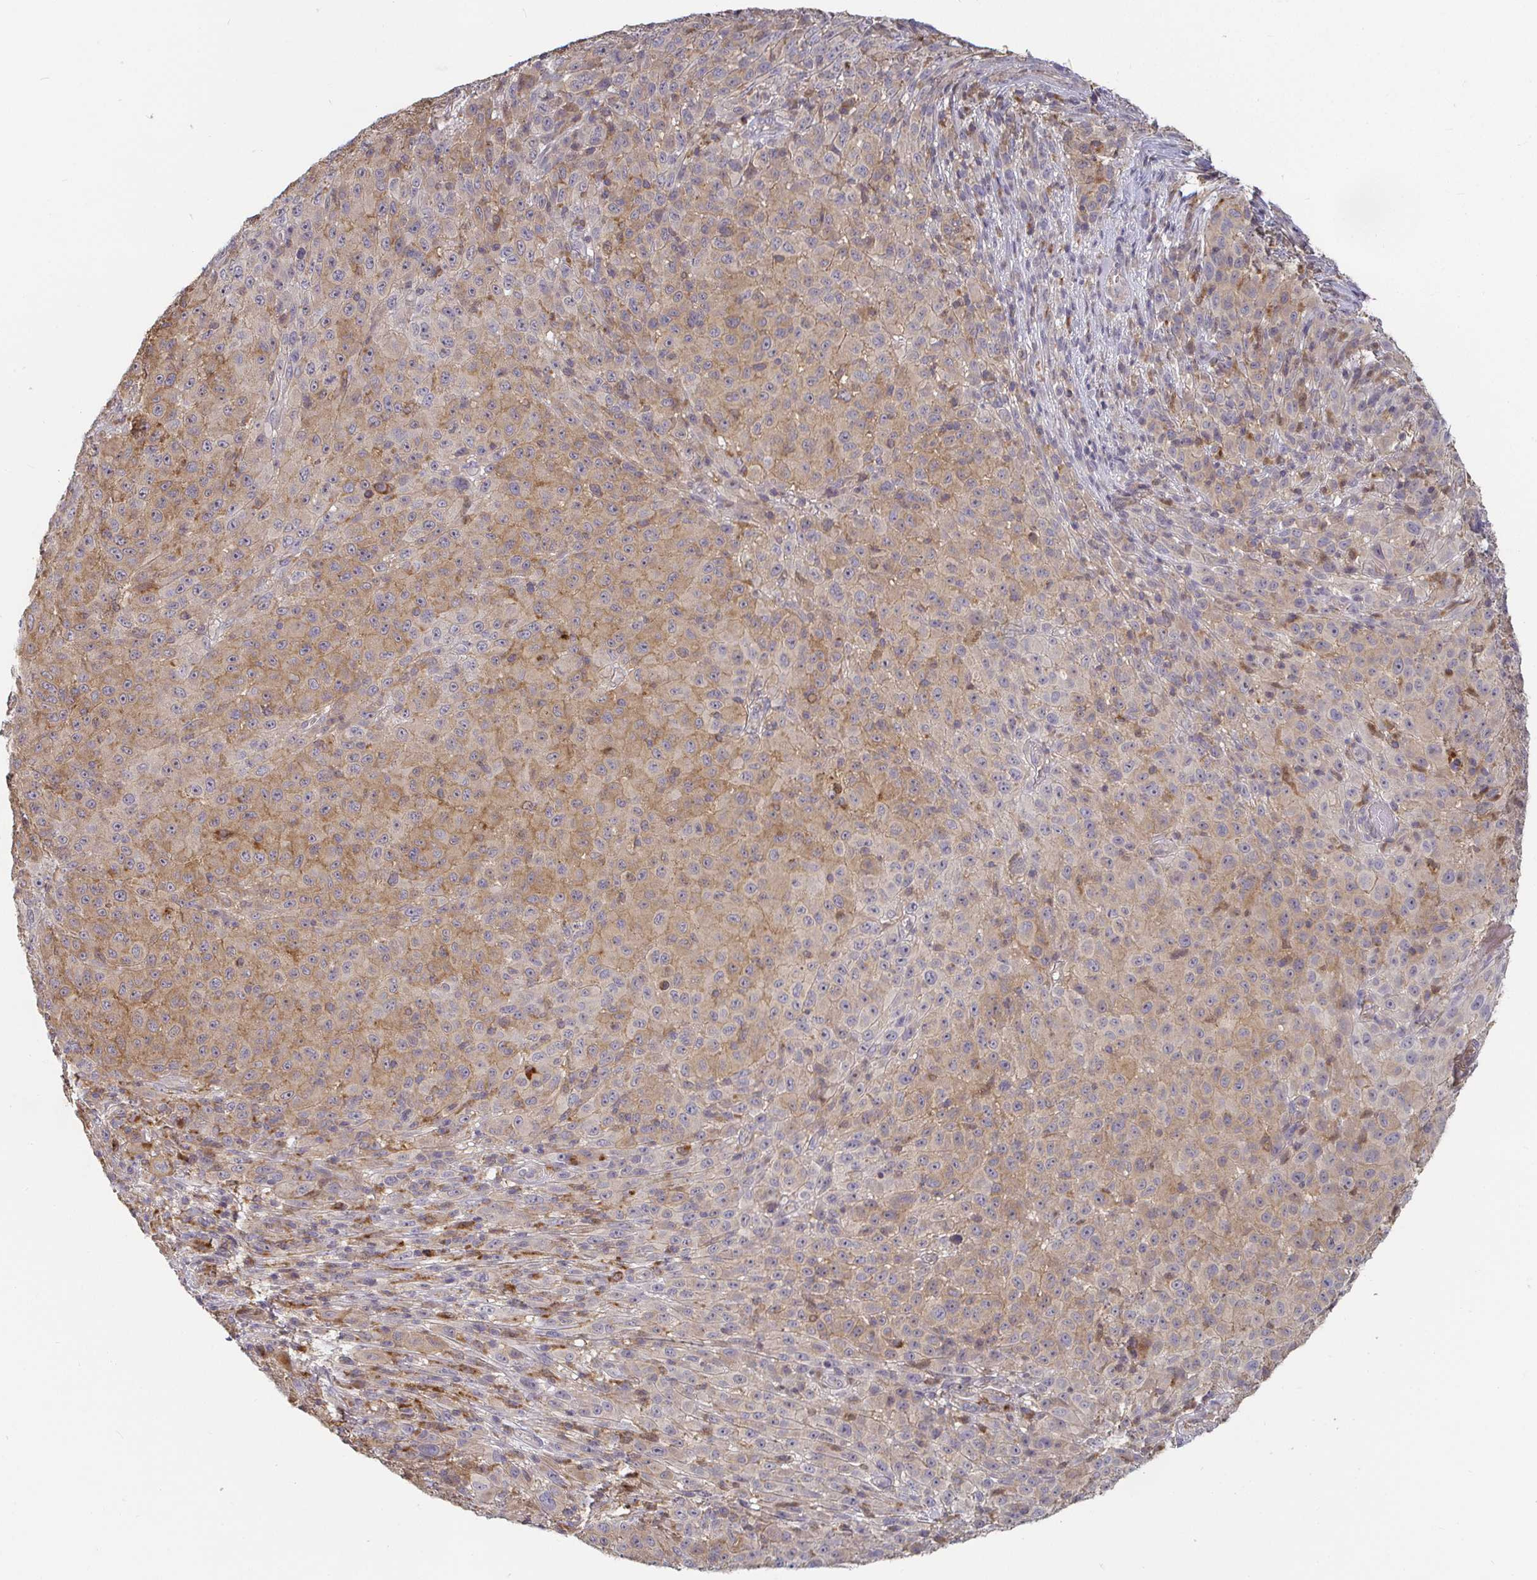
{"staining": {"intensity": "weak", "quantity": "25%-75%", "location": "cytoplasmic/membranous"}, "tissue": "melanoma", "cell_type": "Tumor cells", "image_type": "cancer", "snomed": [{"axis": "morphology", "description": "Malignant melanoma, NOS"}, {"axis": "topography", "description": "Skin"}], "caption": "Approximately 25%-75% of tumor cells in malignant melanoma exhibit weak cytoplasmic/membranous protein staining as visualized by brown immunohistochemical staining.", "gene": "CDH18", "patient": {"sex": "male", "age": 73}}